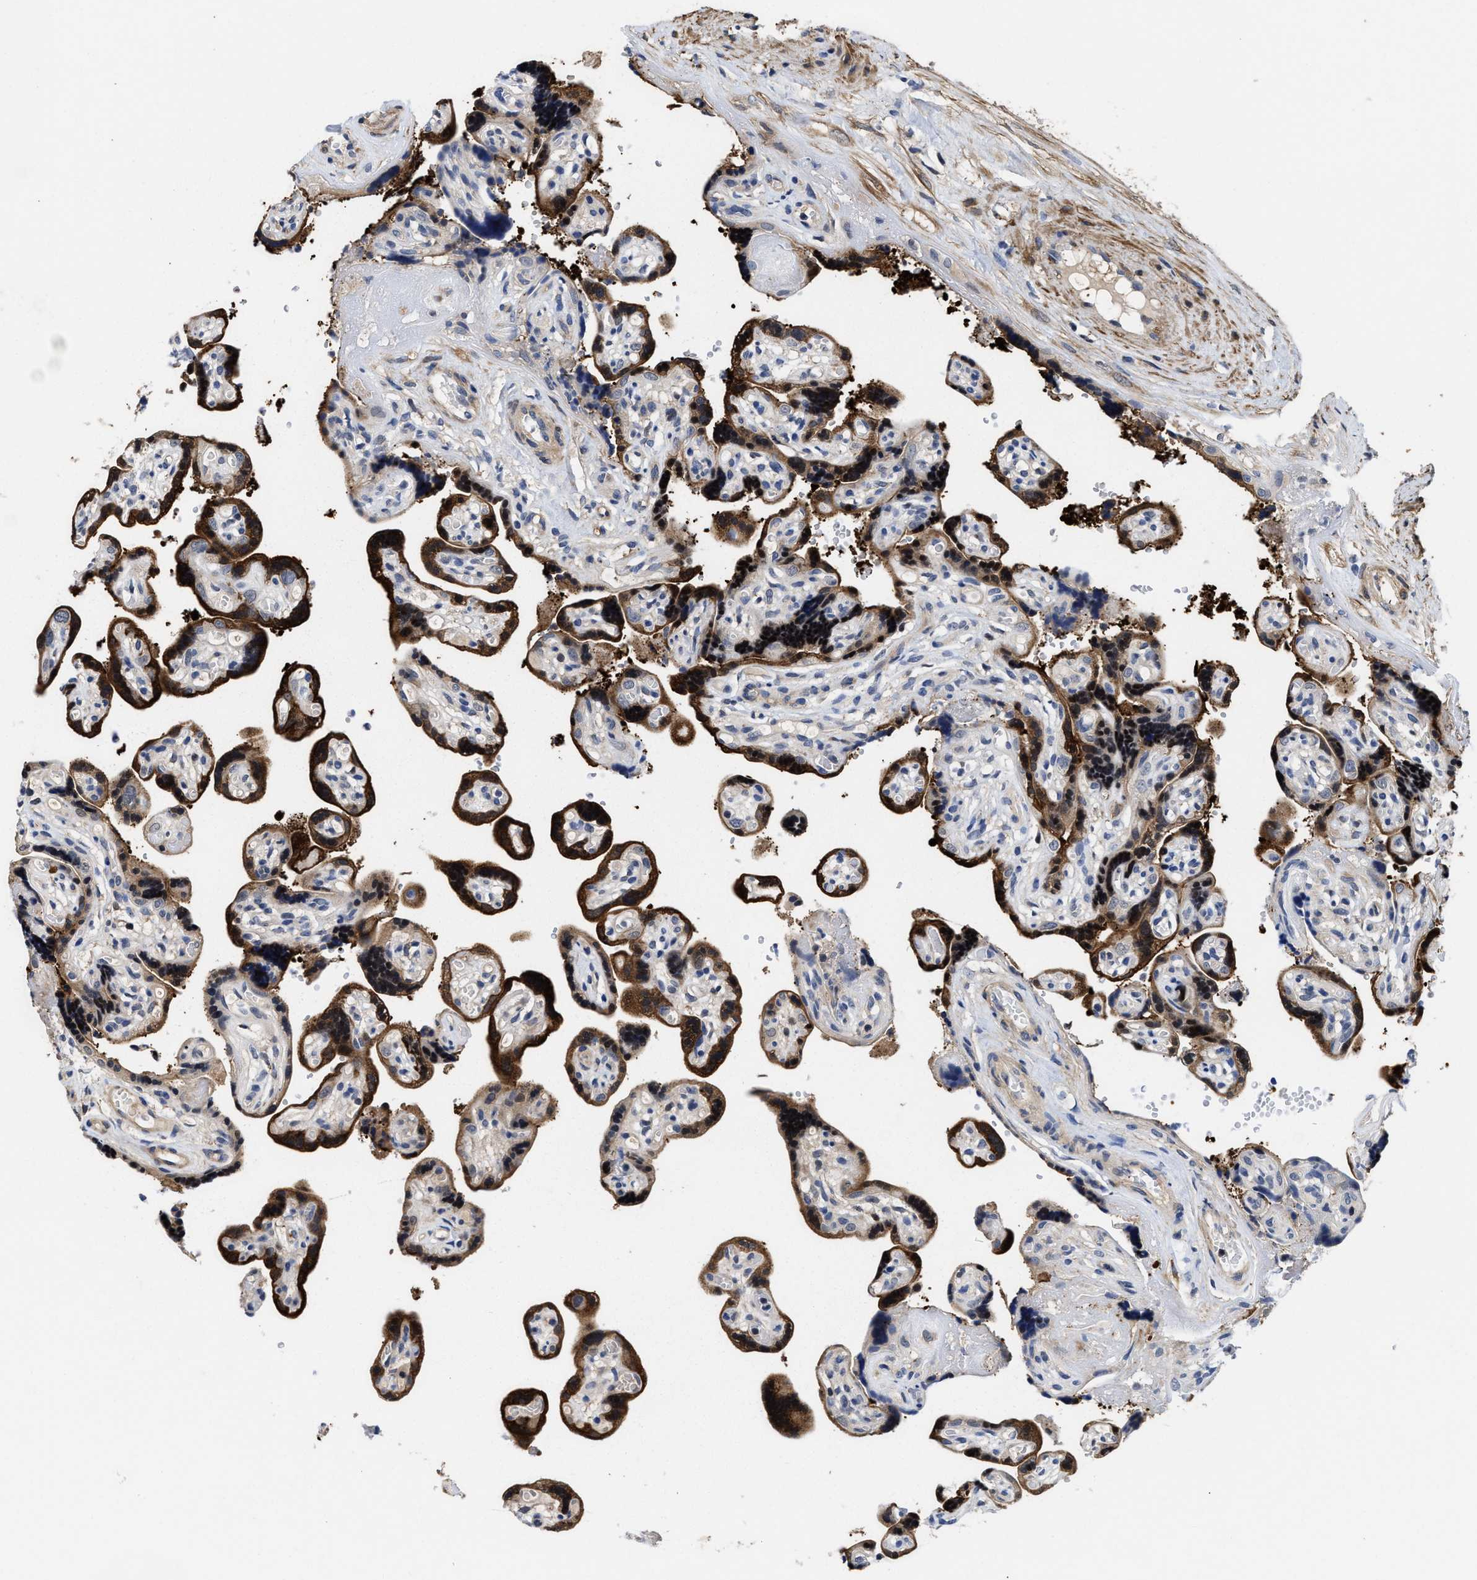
{"staining": {"intensity": "strong", "quantity": ">75%", "location": "cytoplasmic/membranous,nuclear"}, "tissue": "placenta", "cell_type": "Trophoblastic cells", "image_type": "normal", "snomed": [{"axis": "morphology", "description": "Normal tissue, NOS"}, {"axis": "topography", "description": "Placenta"}], "caption": "Immunohistochemical staining of unremarkable placenta displays >75% levels of strong cytoplasmic/membranous,nuclear protein expression in approximately >75% of trophoblastic cells.", "gene": "KIF12", "patient": {"sex": "female", "age": 30}}